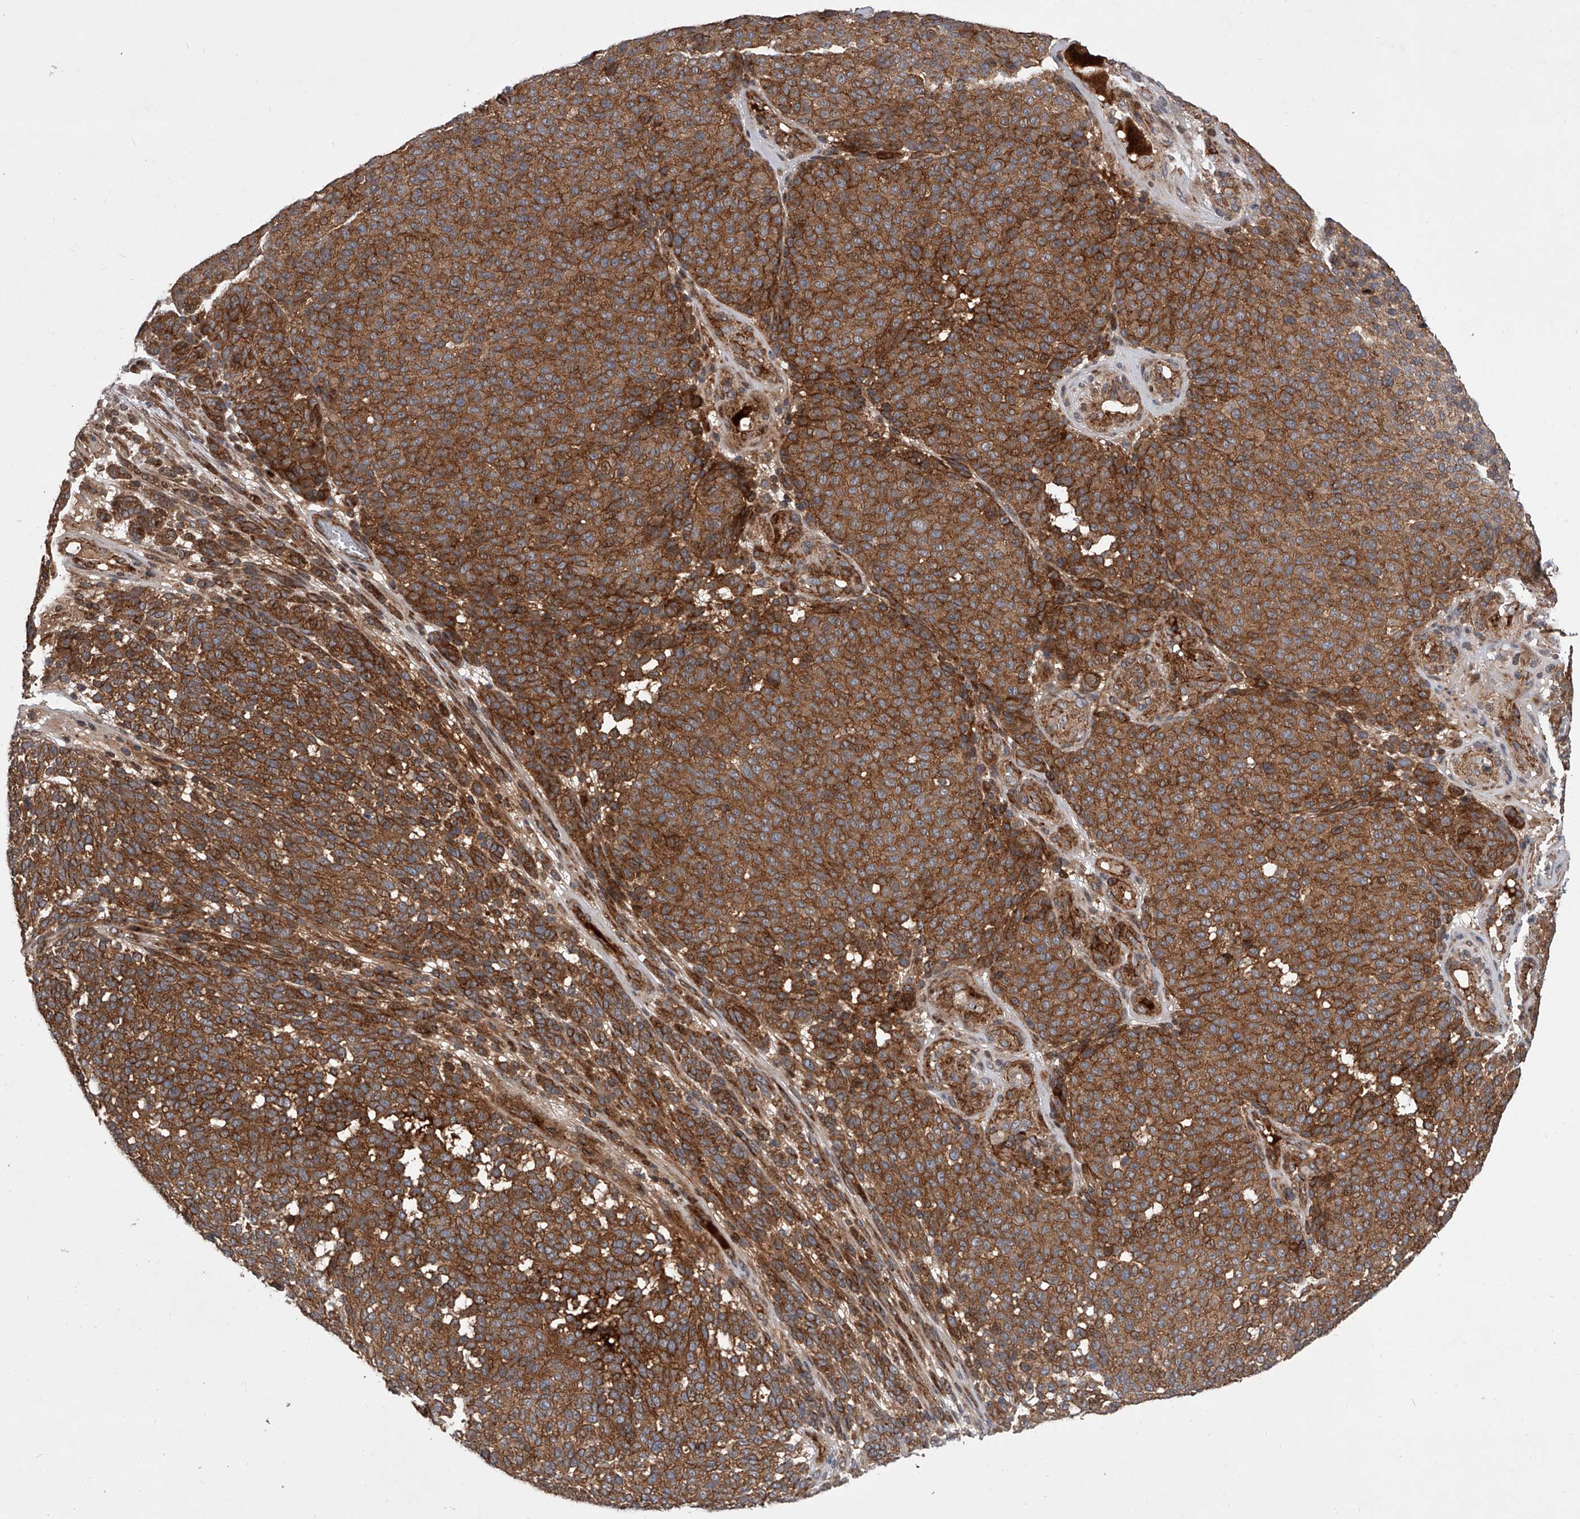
{"staining": {"intensity": "moderate", "quantity": ">75%", "location": "cytoplasmic/membranous"}, "tissue": "melanoma", "cell_type": "Tumor cells", "image_type": "cancer", "snomed": [{"axis": "morphology", "description": "Malignant melanoma, NOS"}, {"axis": "topography", "description": "Skin"}], "caption": "High-power microscopy captured an immunohistochemistry (IHC) photomicrograph of melanoma, revealing moderate cytoplasmic/membranous positivity in approximately >75% of tumor cells.", "gene": "USP47", "patient": {"sex": "male", "age": 49}}